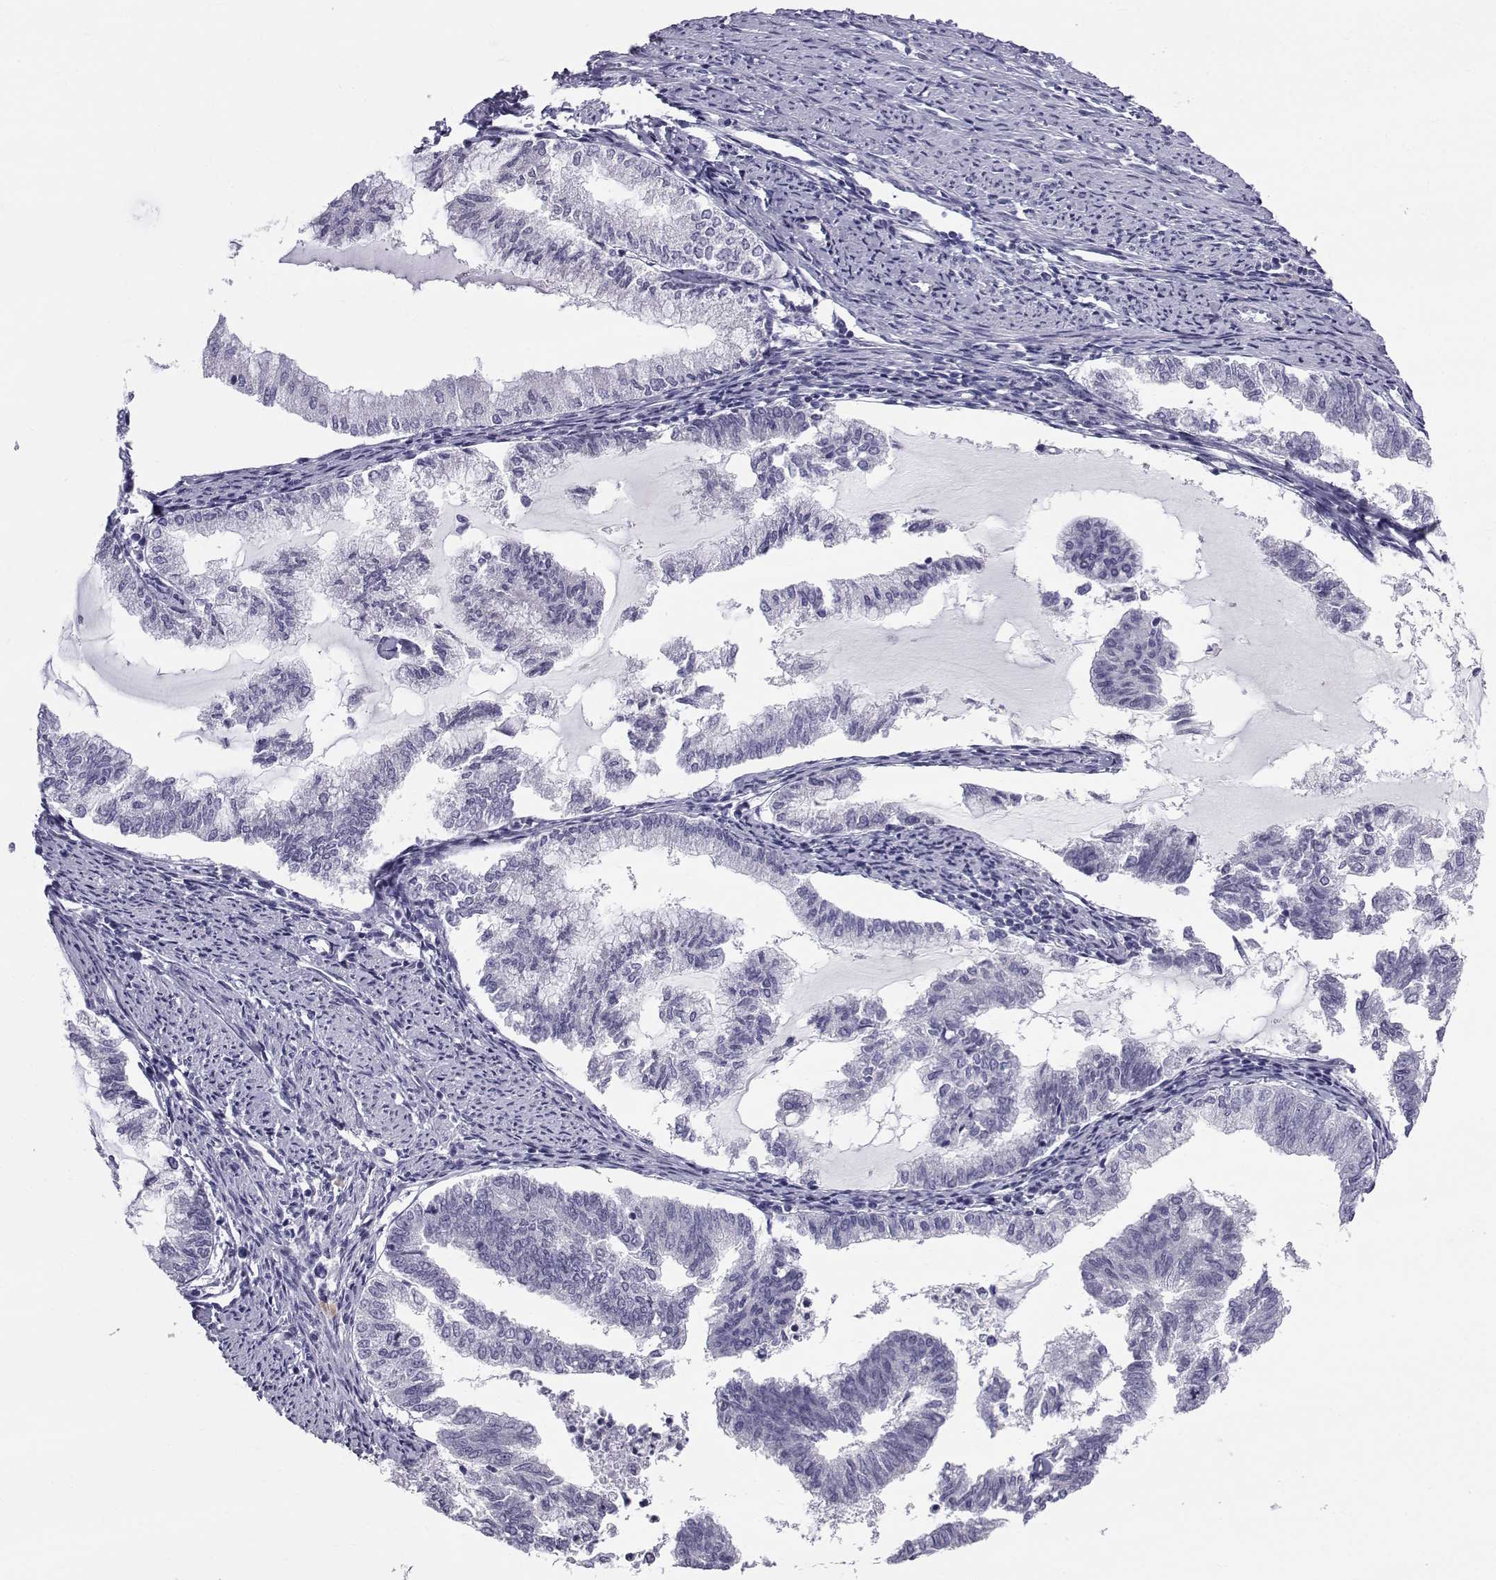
{"staining": {"intensity": "negative", "quantity": "none", "location": "none"}, "tissue": "endometrial cancer", "cell_type": "Tumor cells", "image_type": "cancer", "snomed": [{"axis": "morphology", "description": "Adenocarcinoma, NOS"}, {"axis": "topography", "description": "Endometrium"}], "caption": "Photomicrograph shows no protein positivity in tumor cells of endometrial cancer (adenocarcinoma) tissue.", "gene": "RNASE12", "patient": {"sex": "female", "age": 79}}